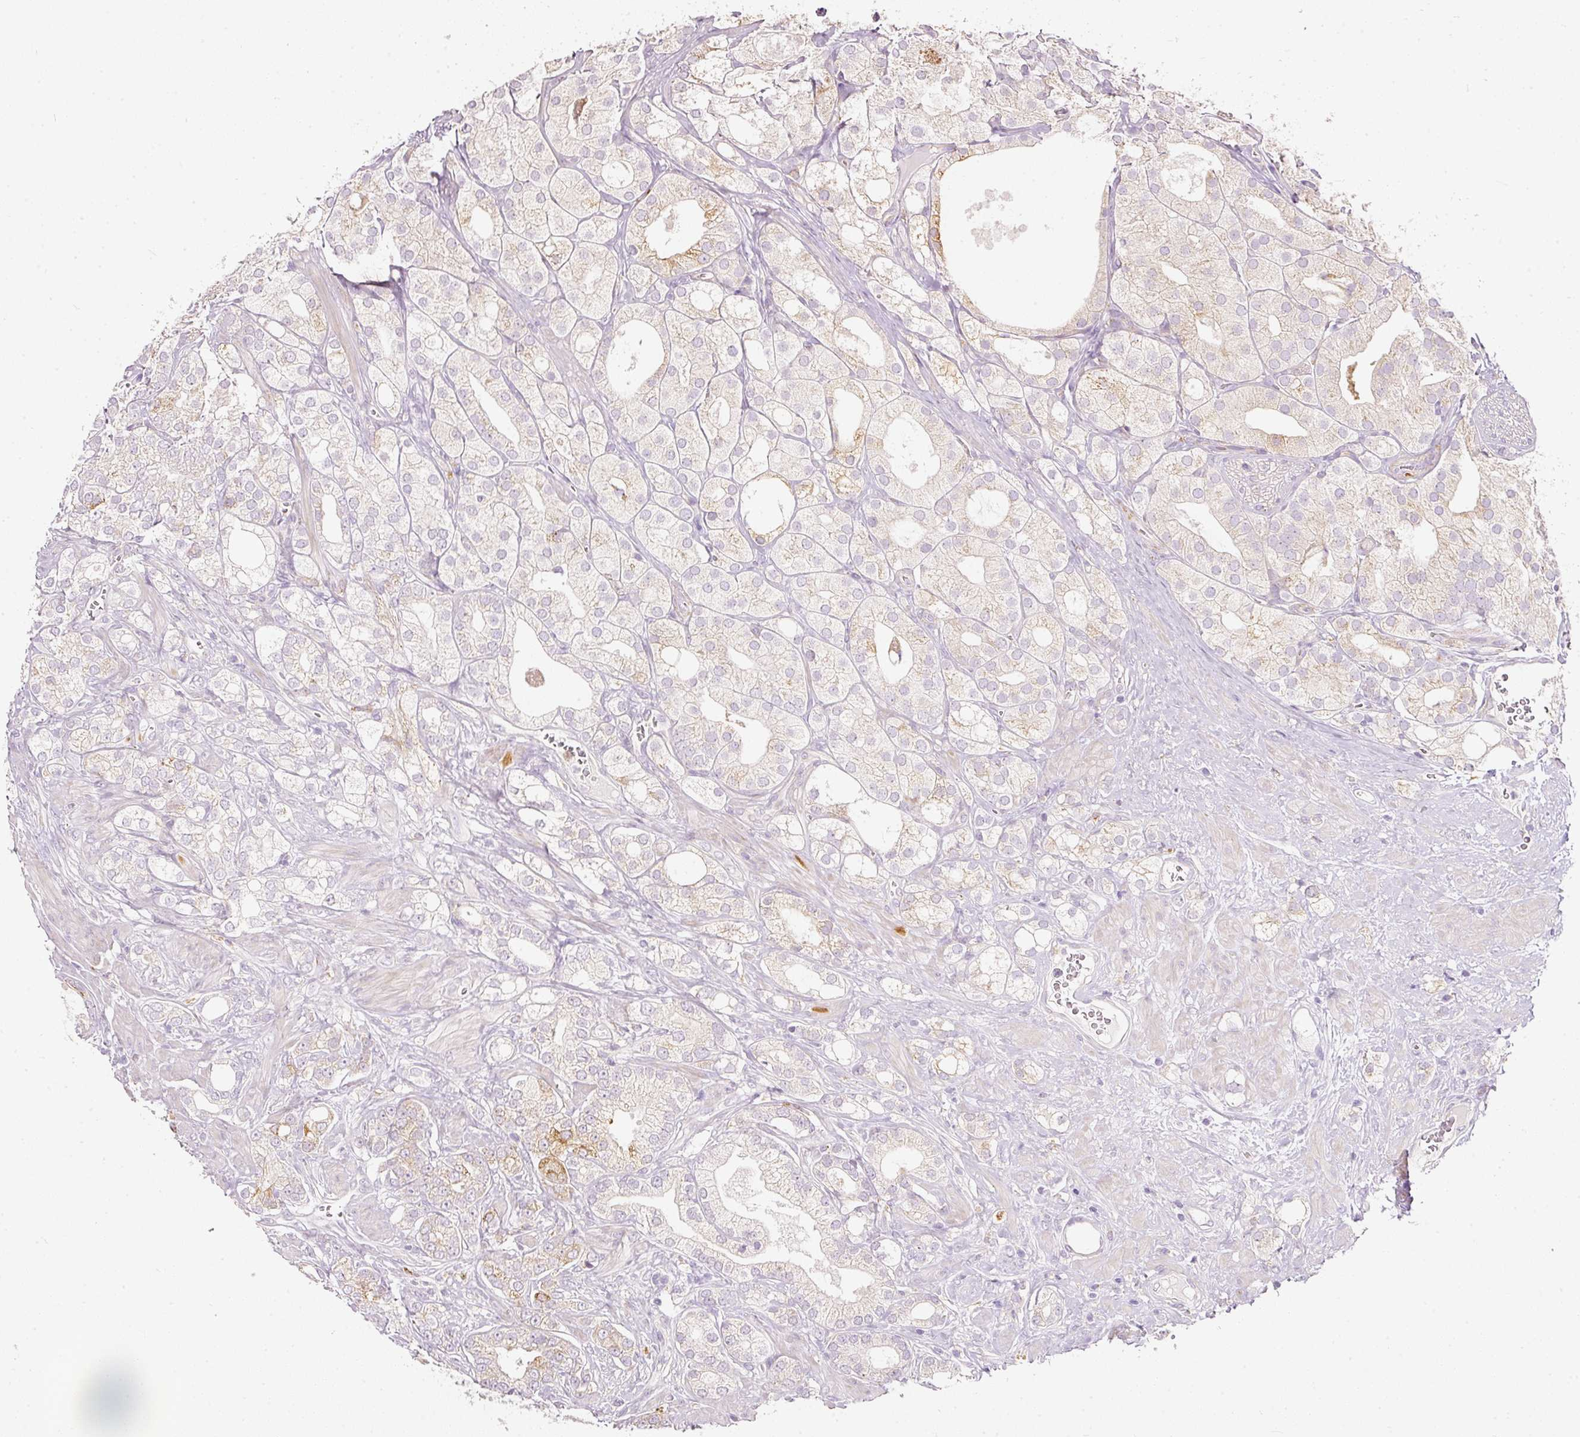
{"staining": {"intensity": "negative", "quantity": "none", "location": "none"}, "tissue": "prostate cancer", "cell_type": "Tumor cells", "image_type": "cancer", "snomed": [{"axis": "morphology", "description": "Adenocarcinoma, High grade"}, {"axis": "topography", "description": "Prostate"}], "caption": "Immunohistochemistry (IHC) photomicrograph of prostate cancer stained for a protein (brown), which shows no expression in tumor cells. (DAB (3,3'-diaminobenzidine) immunohistochemistry visualized using brightfield microscopy, high magnification).", "gene": "MTHFD2", "patient": {"sex": "male", "age": 50}}